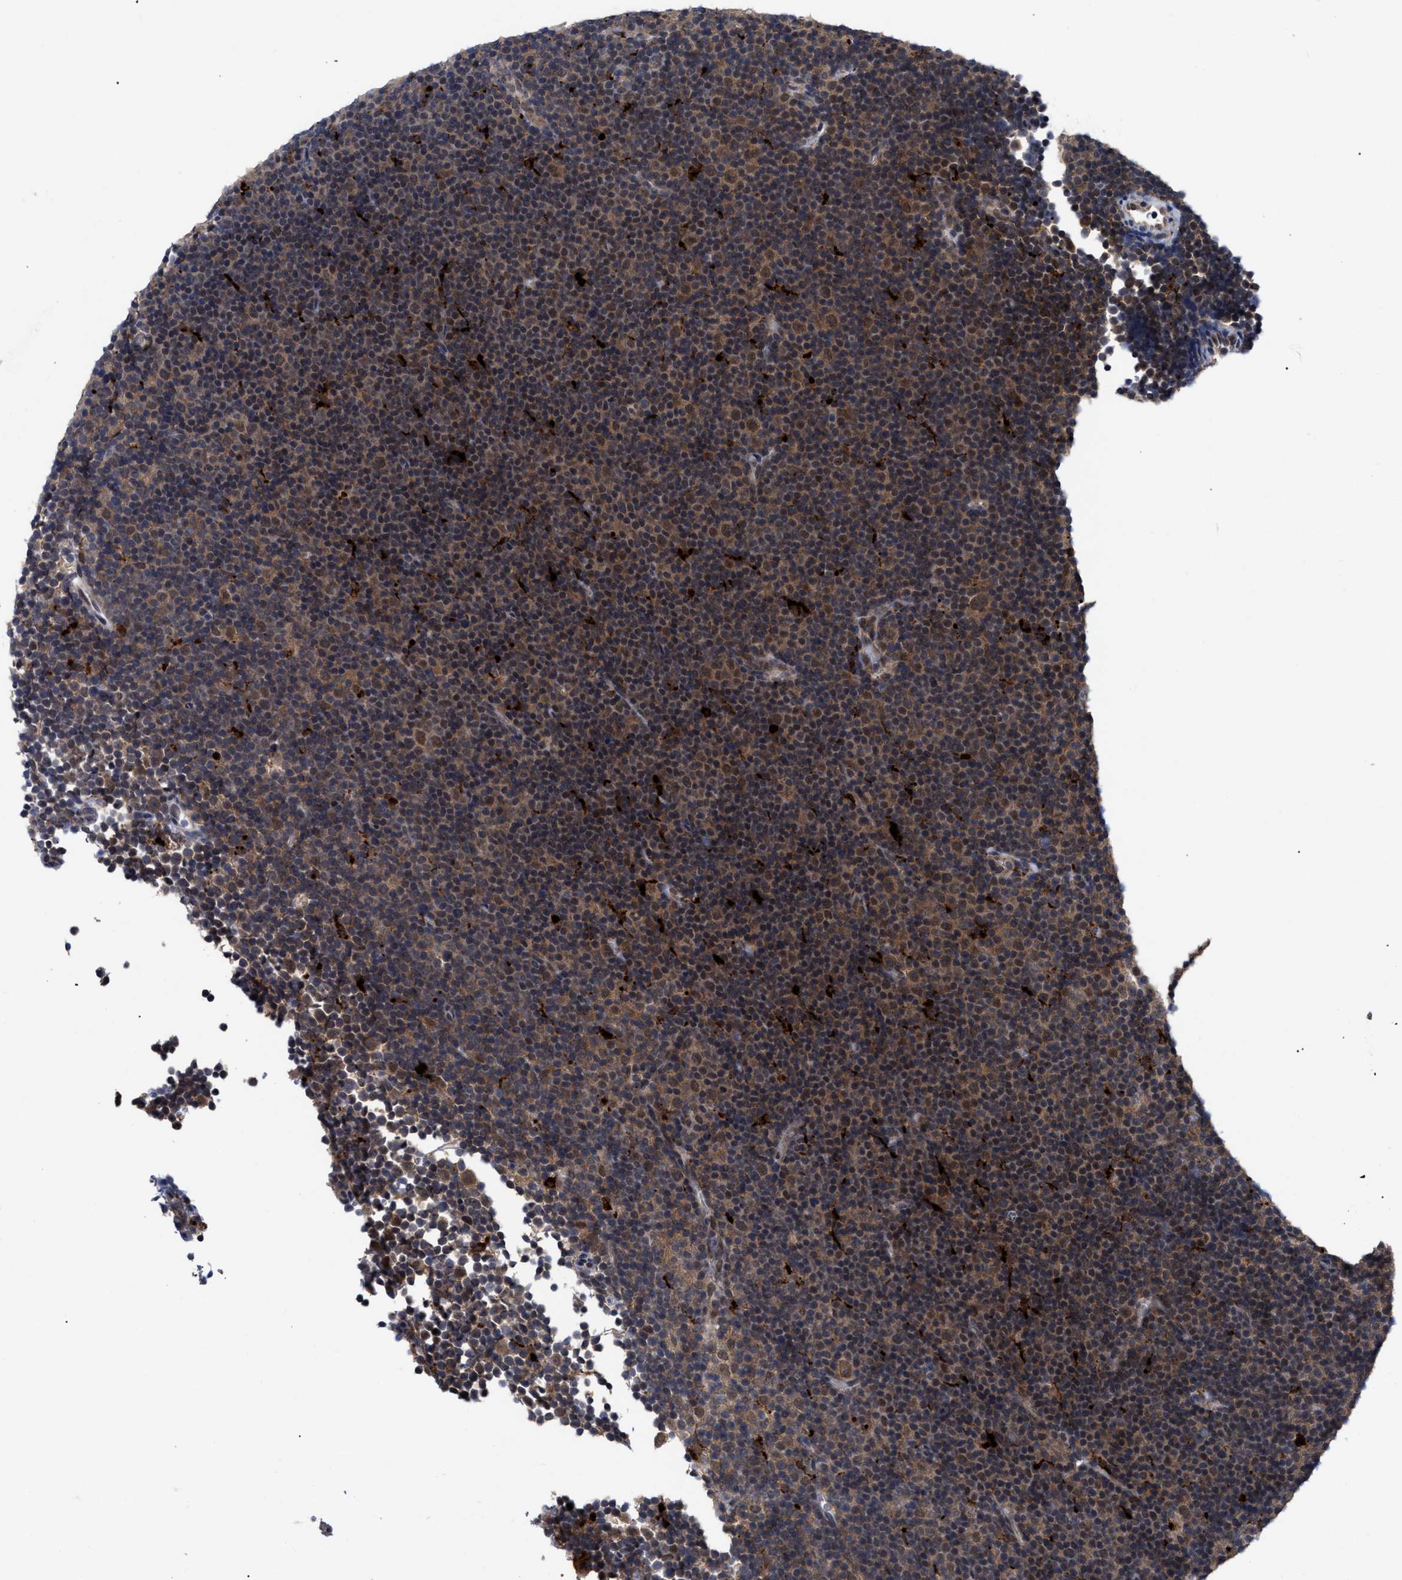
{"staining": {"intensity": "strong", "quantity": ">75%", "location": "cytoplasmic/membranous"}, "tissue": "lymphoma", "cell_type": "Tumor cells", "image_type": "cancer", "snomed": [{"axis": "morphology", "description": "Malignant lymphoma, non-Hodgkin's type, Low grade"}, {"axis": "topography", "description": "Lymph node"}], "caption": "Lymphoma stained with a brown dye demonstrates strong cytoplasmic/membranous positive staining in approximately >75% of tumor cells.", "gene": "UPF1", "patient": {"sex": "female", "age": 67}}